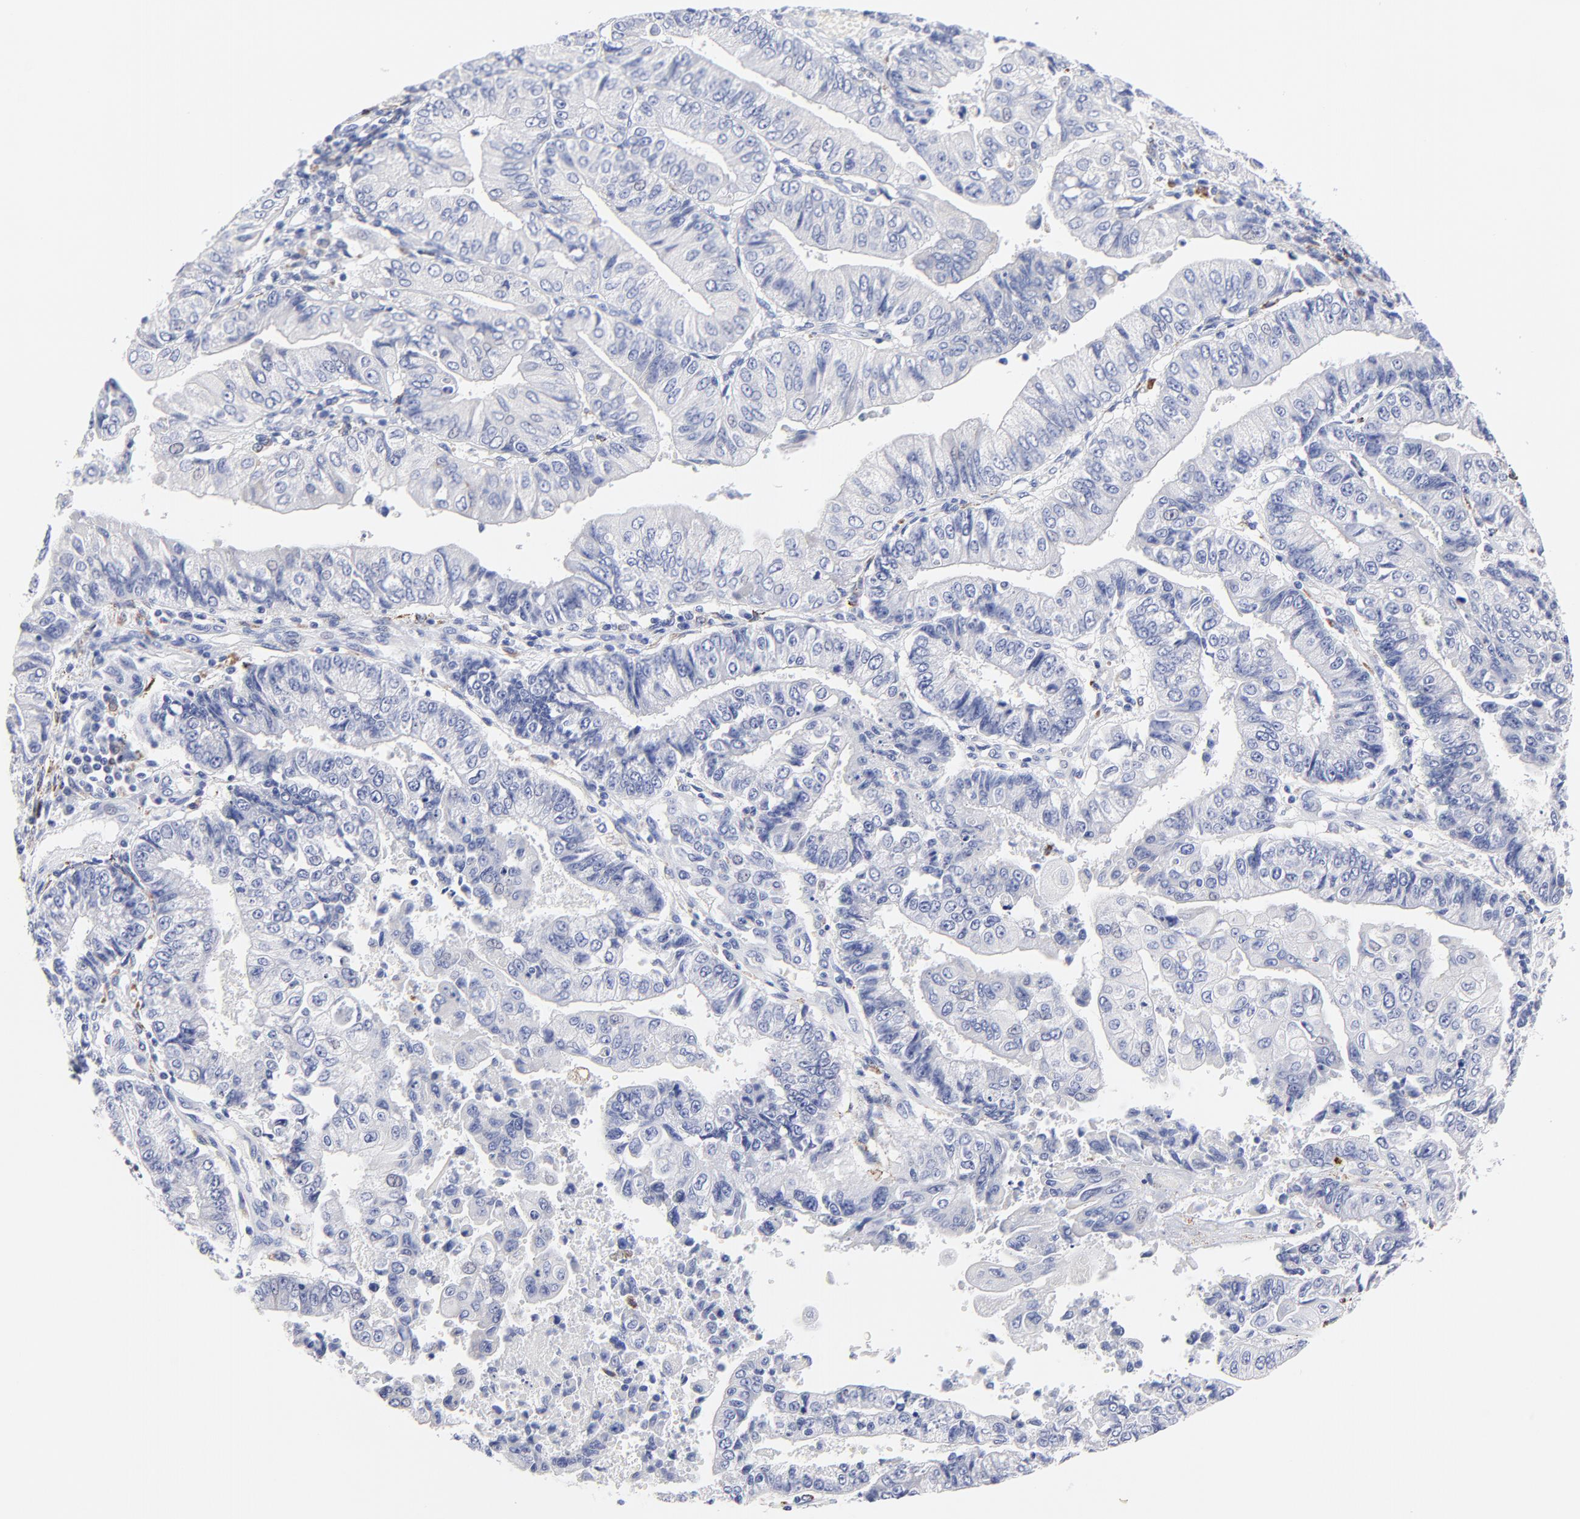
{"staining": {"intensity": "negative", "quantity": "none", "location": "none"}, "tissue": "endometrial cancer", "cell_type": "Tumor cells", "image_type": "cancer", "snomed": [{"axis": "morphology", "description": "Adenocarcinoma, NOS"}, {"axis": "topography", "description": "Endometrium"}], "caption": "High magnification brightfield microscopy of endometrial cancer (adenocarcinoma) stained with DAB (3,3'-diaminobenzidine) (brown) and counterstained with hematoxylin (blue): tumor cells show no significant staining. (Brightfield microscopy of DAB immunohistochemistry at high magnification).", "gene": "FBXO10", "patient": {"sex": "female", "age": 75}}